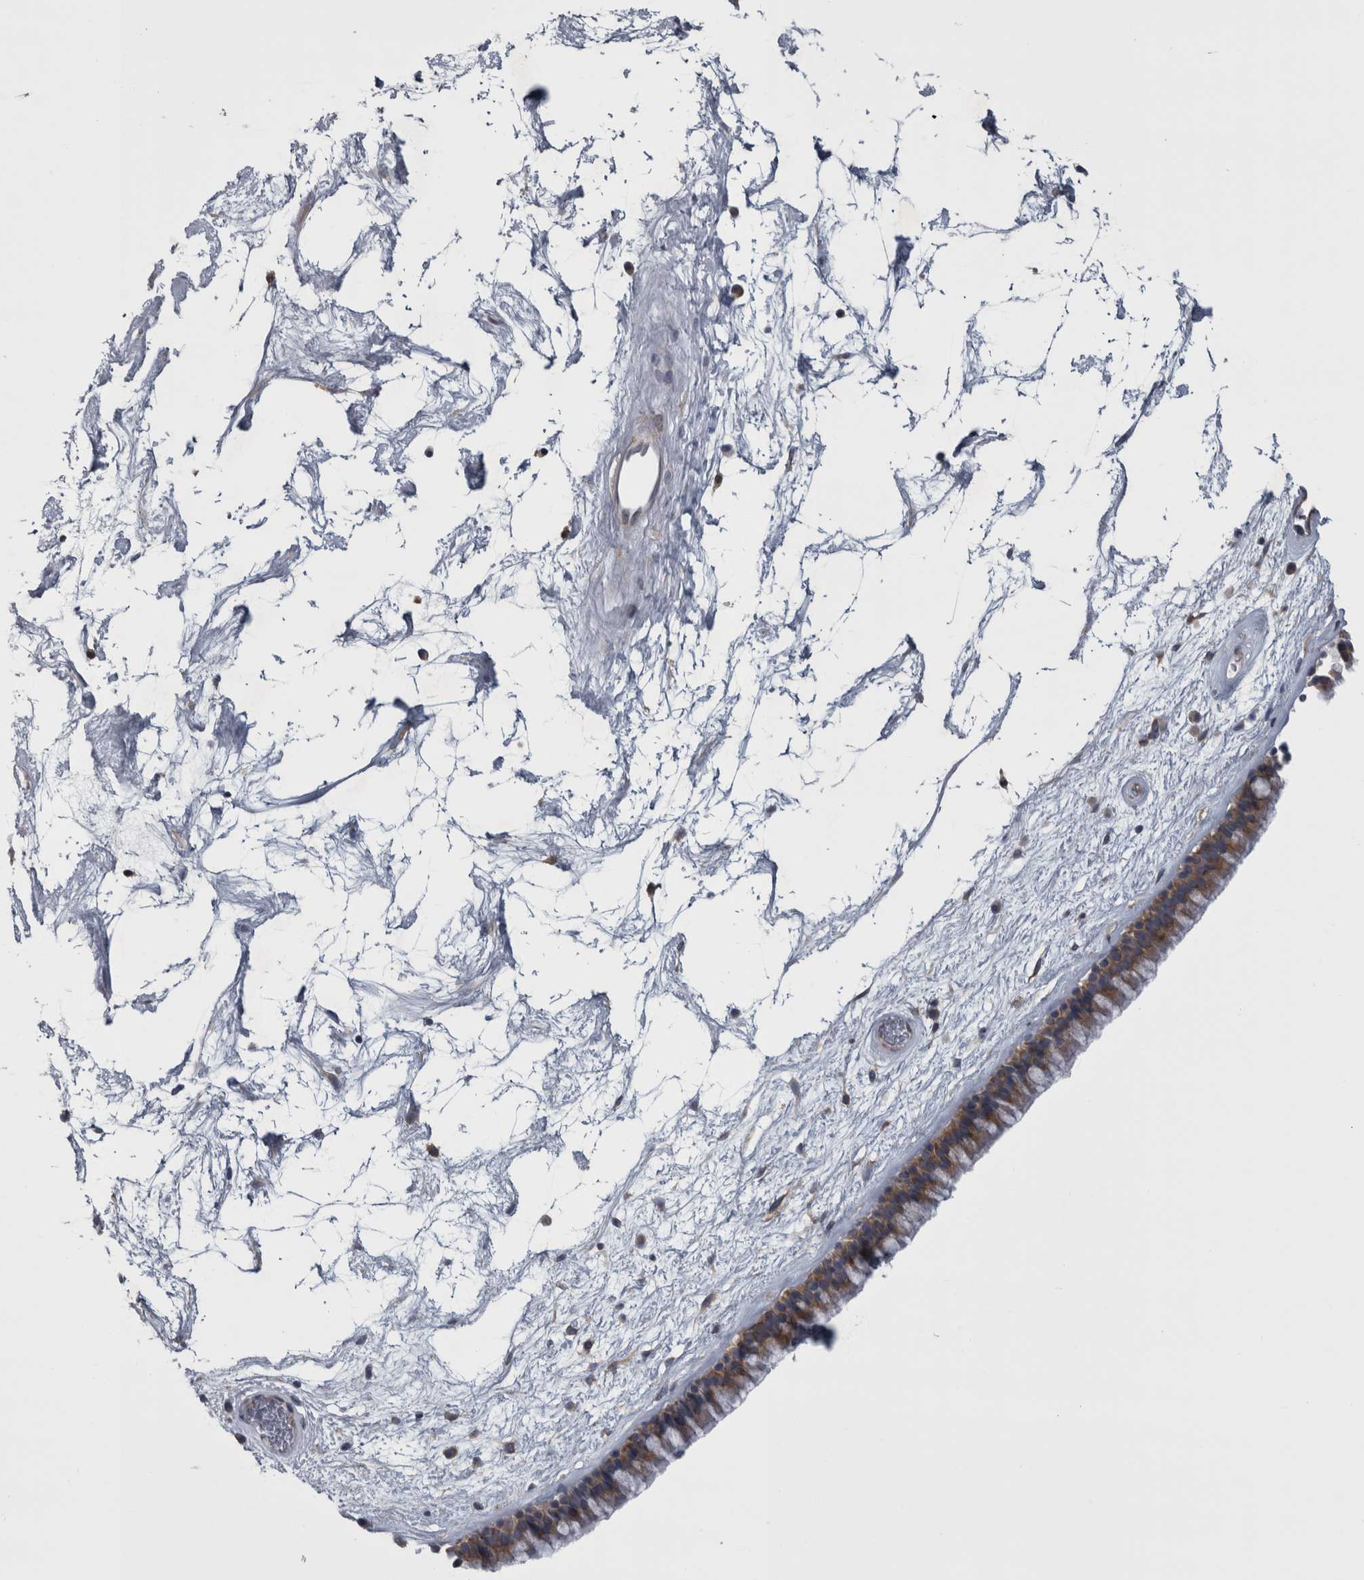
{"staining": {"intensity": "moderate", "quantity": ">75%", "location": "cytoplasmic/membranous"}, "tissue": "nasopharynx", "cell_type": "Respiratory epithelial cells", "image_type": "normal", "snomed": [{"axis": "morphology", "description": "Normal tissue, NOS"}, {"axis": "morphology", "description": "Inflammation, NOS"}, {"axis": "topography", "description": "Nasopharynx"}], "caption": "Approximately >75% of respiratory epithelial cells in normal nasopharynx reveal moderate cytoplasmic/membranous protein positivity as visualized by brown immunohistochemical staining.", "gene": "PRRC2C", "patient": {"sex": "male", "age": 48}}